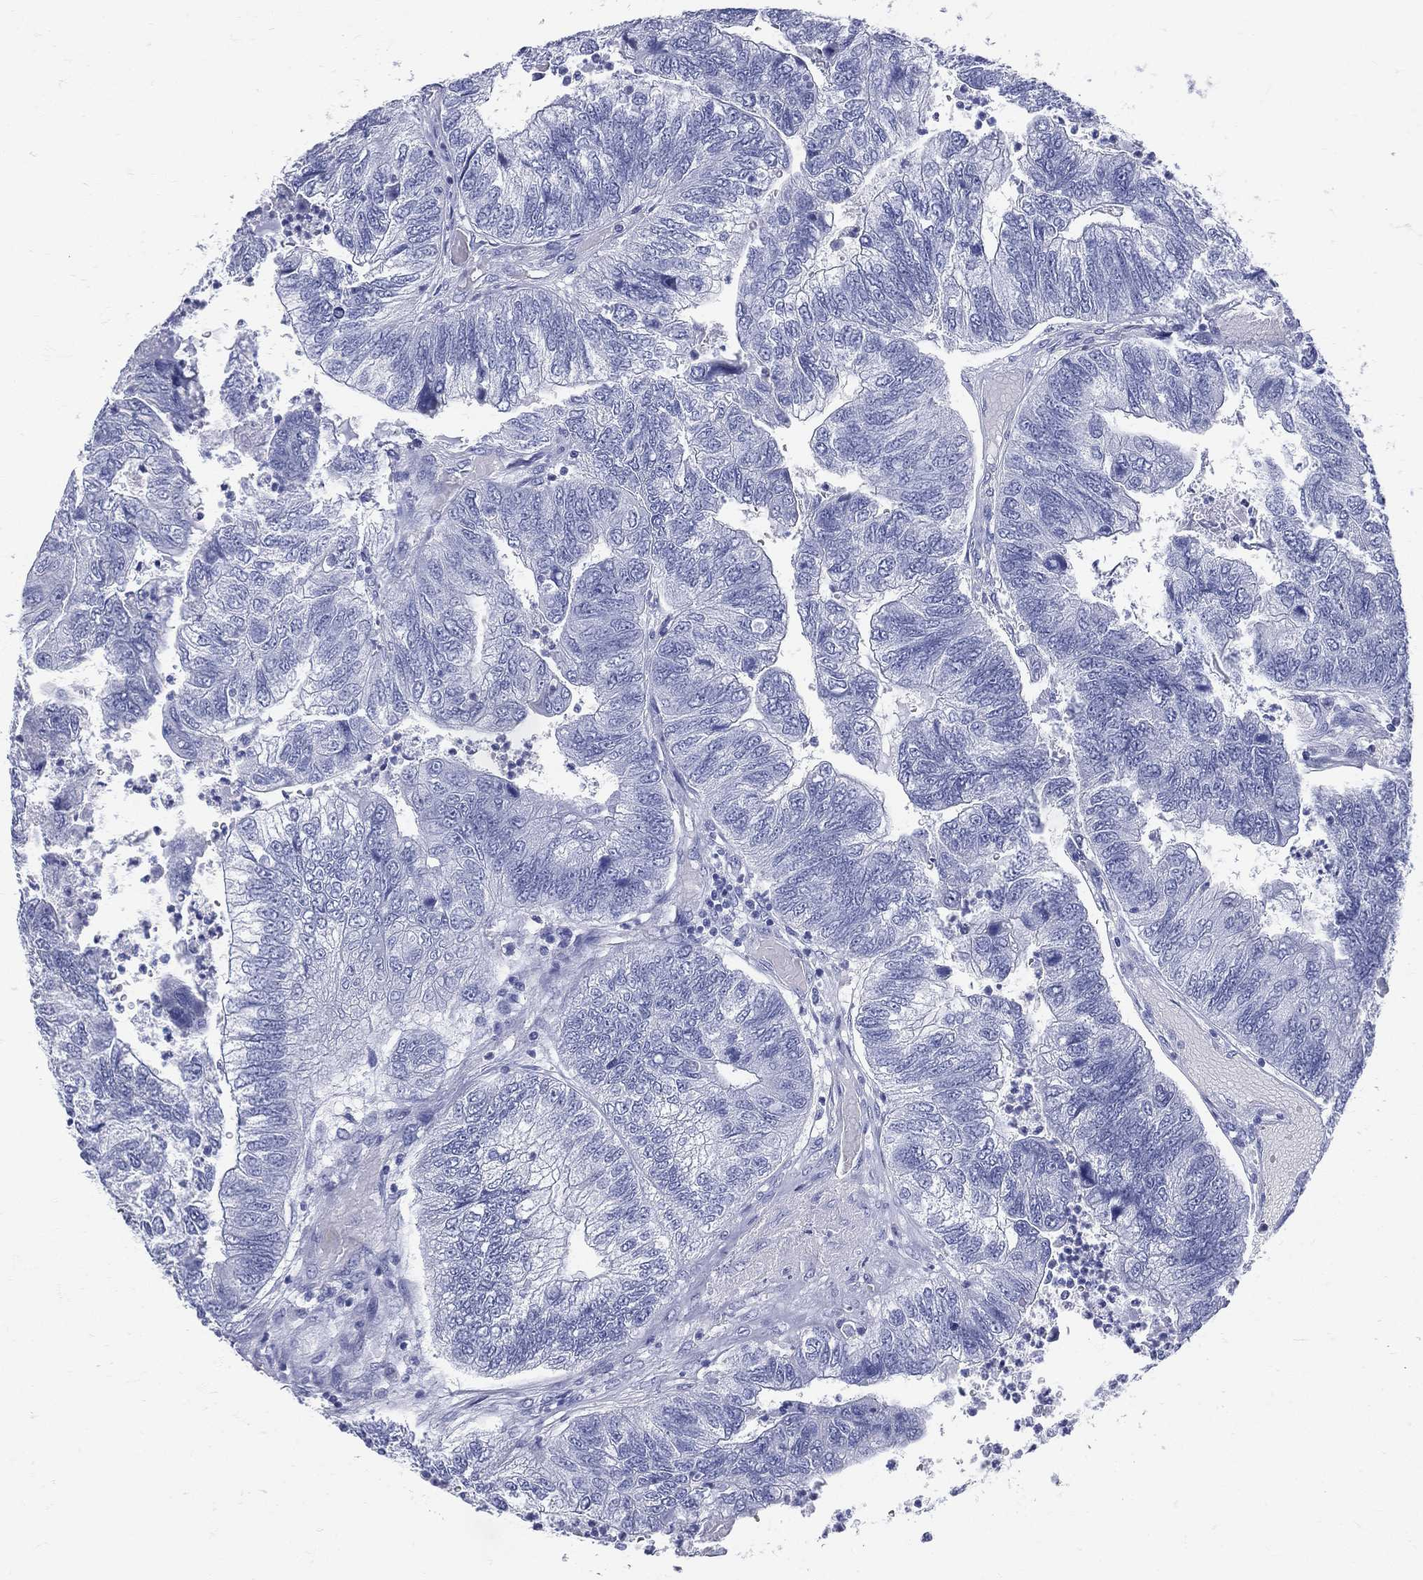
{"staining": {"intensity": "negative", "quantity": "none", "location": "none"}, "tissue": "colorectal cancer", "cell_type": "Tumor cells", "image_type": "cancer", "snomed": [{"axis": "morphology", "description": "Adenocarcinoma, NOS"}, {"axis": "topography", "description": "Colon"}], "caption": "Histopathology image shows no significant protein expression in tumor cells of colorectal cancer.", "gene": "ETNPPL", "patient": {"sex": "female", "age": 67}}